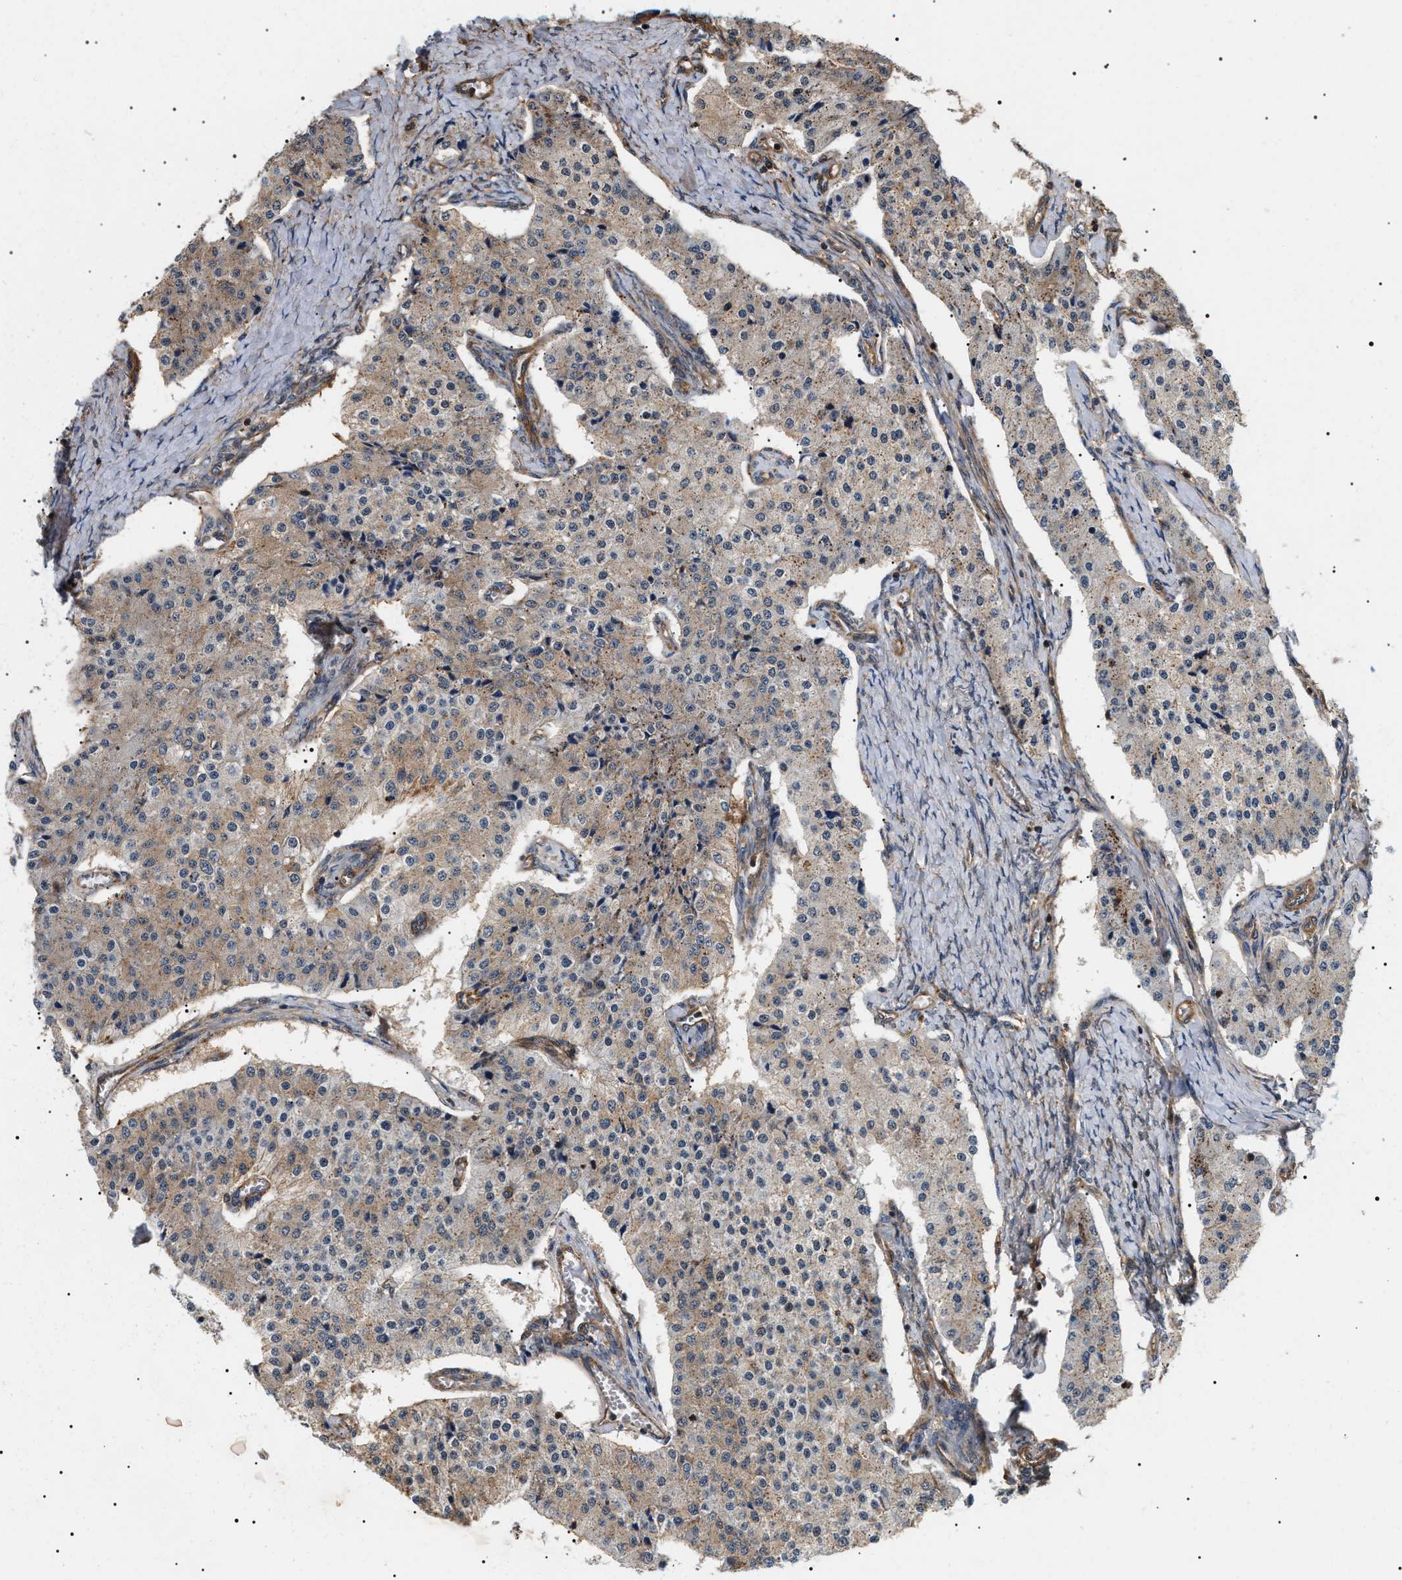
{"staining": {"intensity": "weak", "quantity": ">75%", "location": "cytoplasmic/membranous"}, "tissue": "carcinoid", "cell_type": "Tumor cells", "image_type": "cancer", "snomed": [{"axis": "morphology", "description": "Carcinoid, malignant, NOS"}, {"axis": "topography", "description": "Colon"}], "caption": "Protein expression analysis of human carcinoid reveals weak cytoplasmic/membranous expression in about >75% of tumor cells.", "gene": "SH3GLB2", "patient": {"sex": "female", "age": 52}}